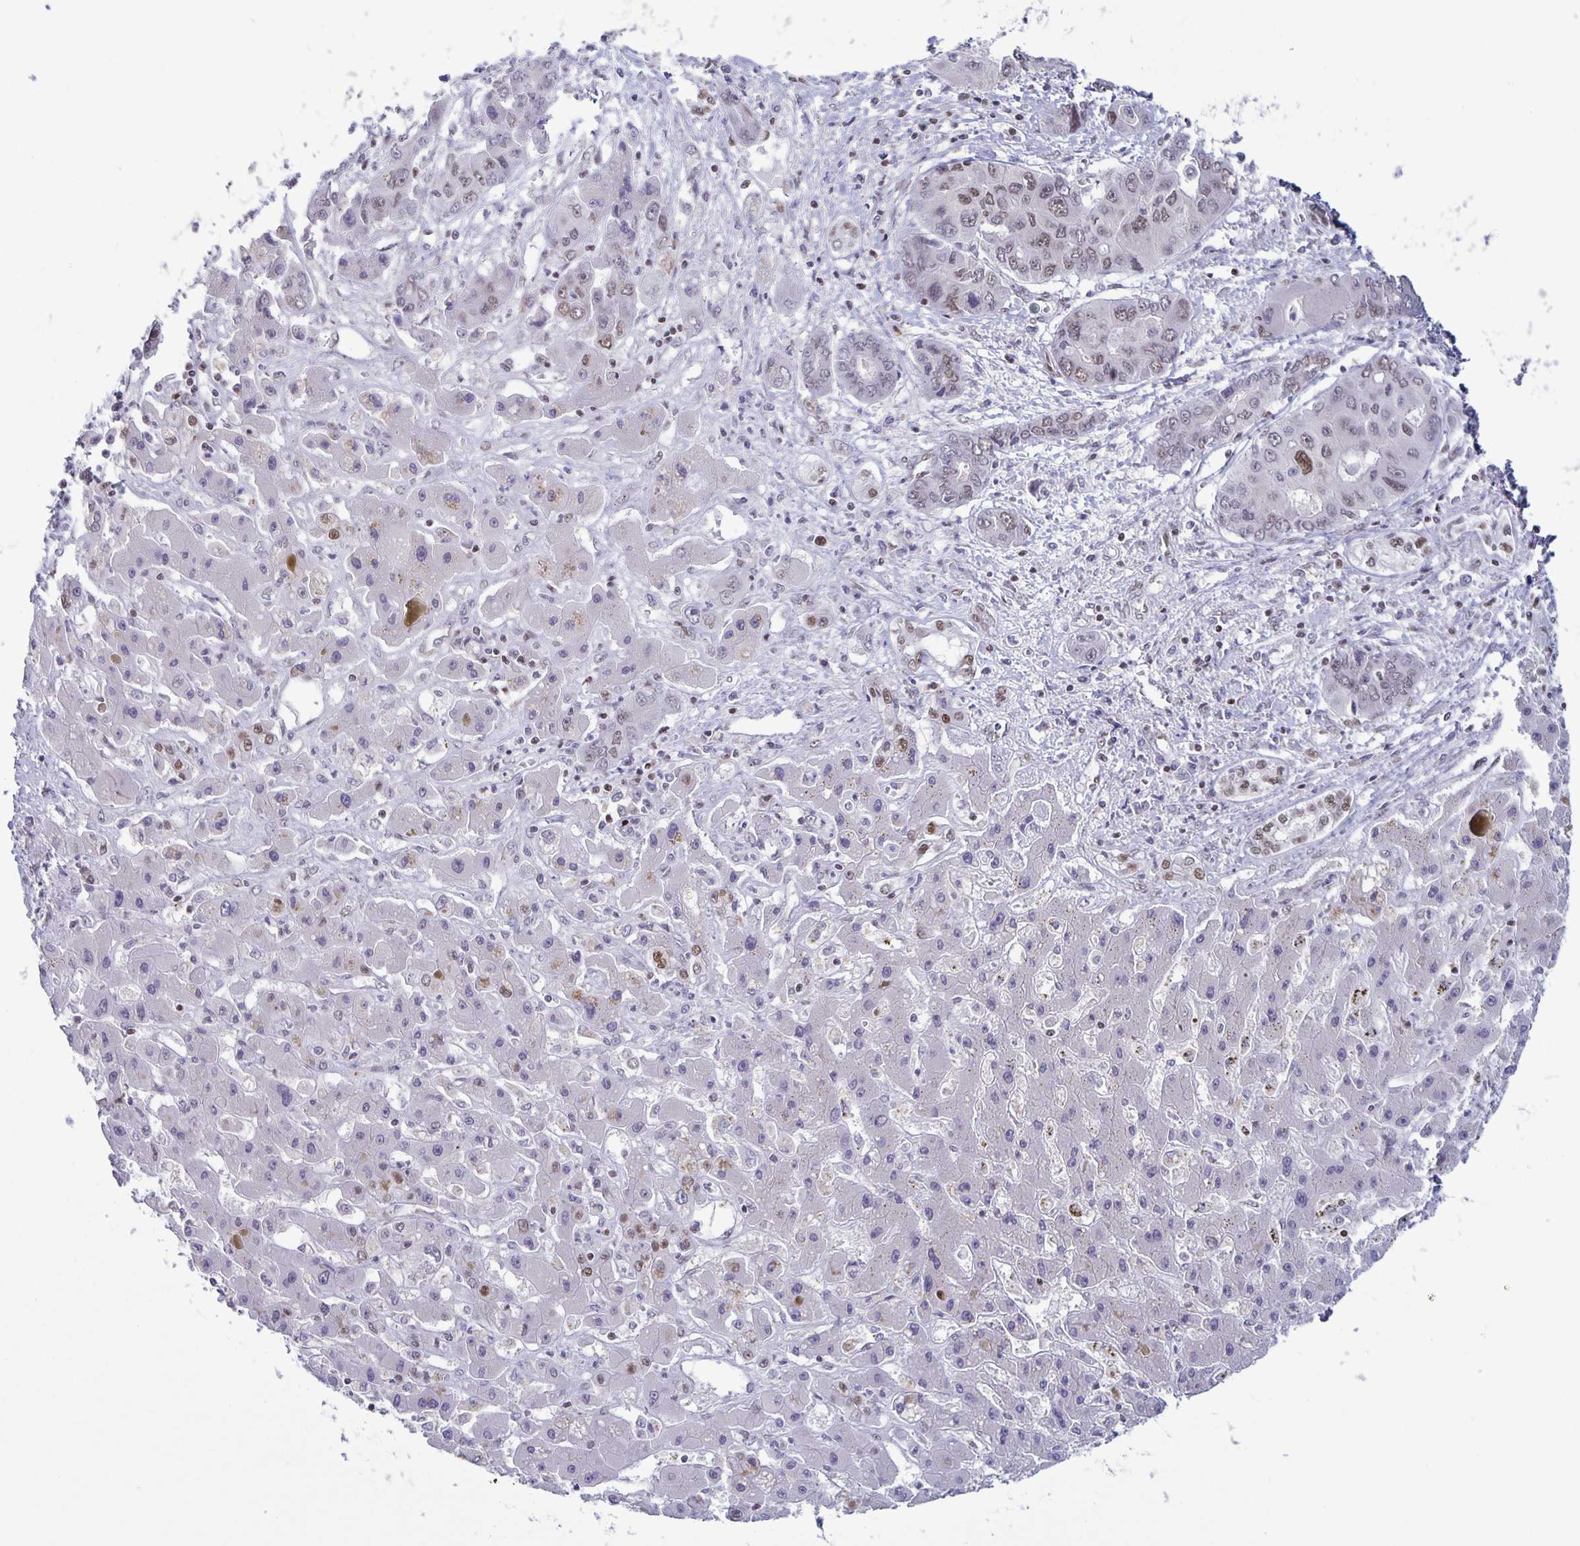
{"staining": {"intensity": "weak", "quantity": ">75%", "location": "nuclear"}, "tissue": "liver cancer", "cell_type": "Tumor cells", "image_type": "cancer", "snomed": [{"axis": "morphology", "description": "Cholangiocarcinoma"}, {"axis": "topography", "description": "Liver"}], "caption": "Immunohistochemistry of liver cancer reveals low levels of weak nuclear staining in about >75% of tumor cells.", "gene": "JUND", "patient": {"sex": "male", "age": 67}}